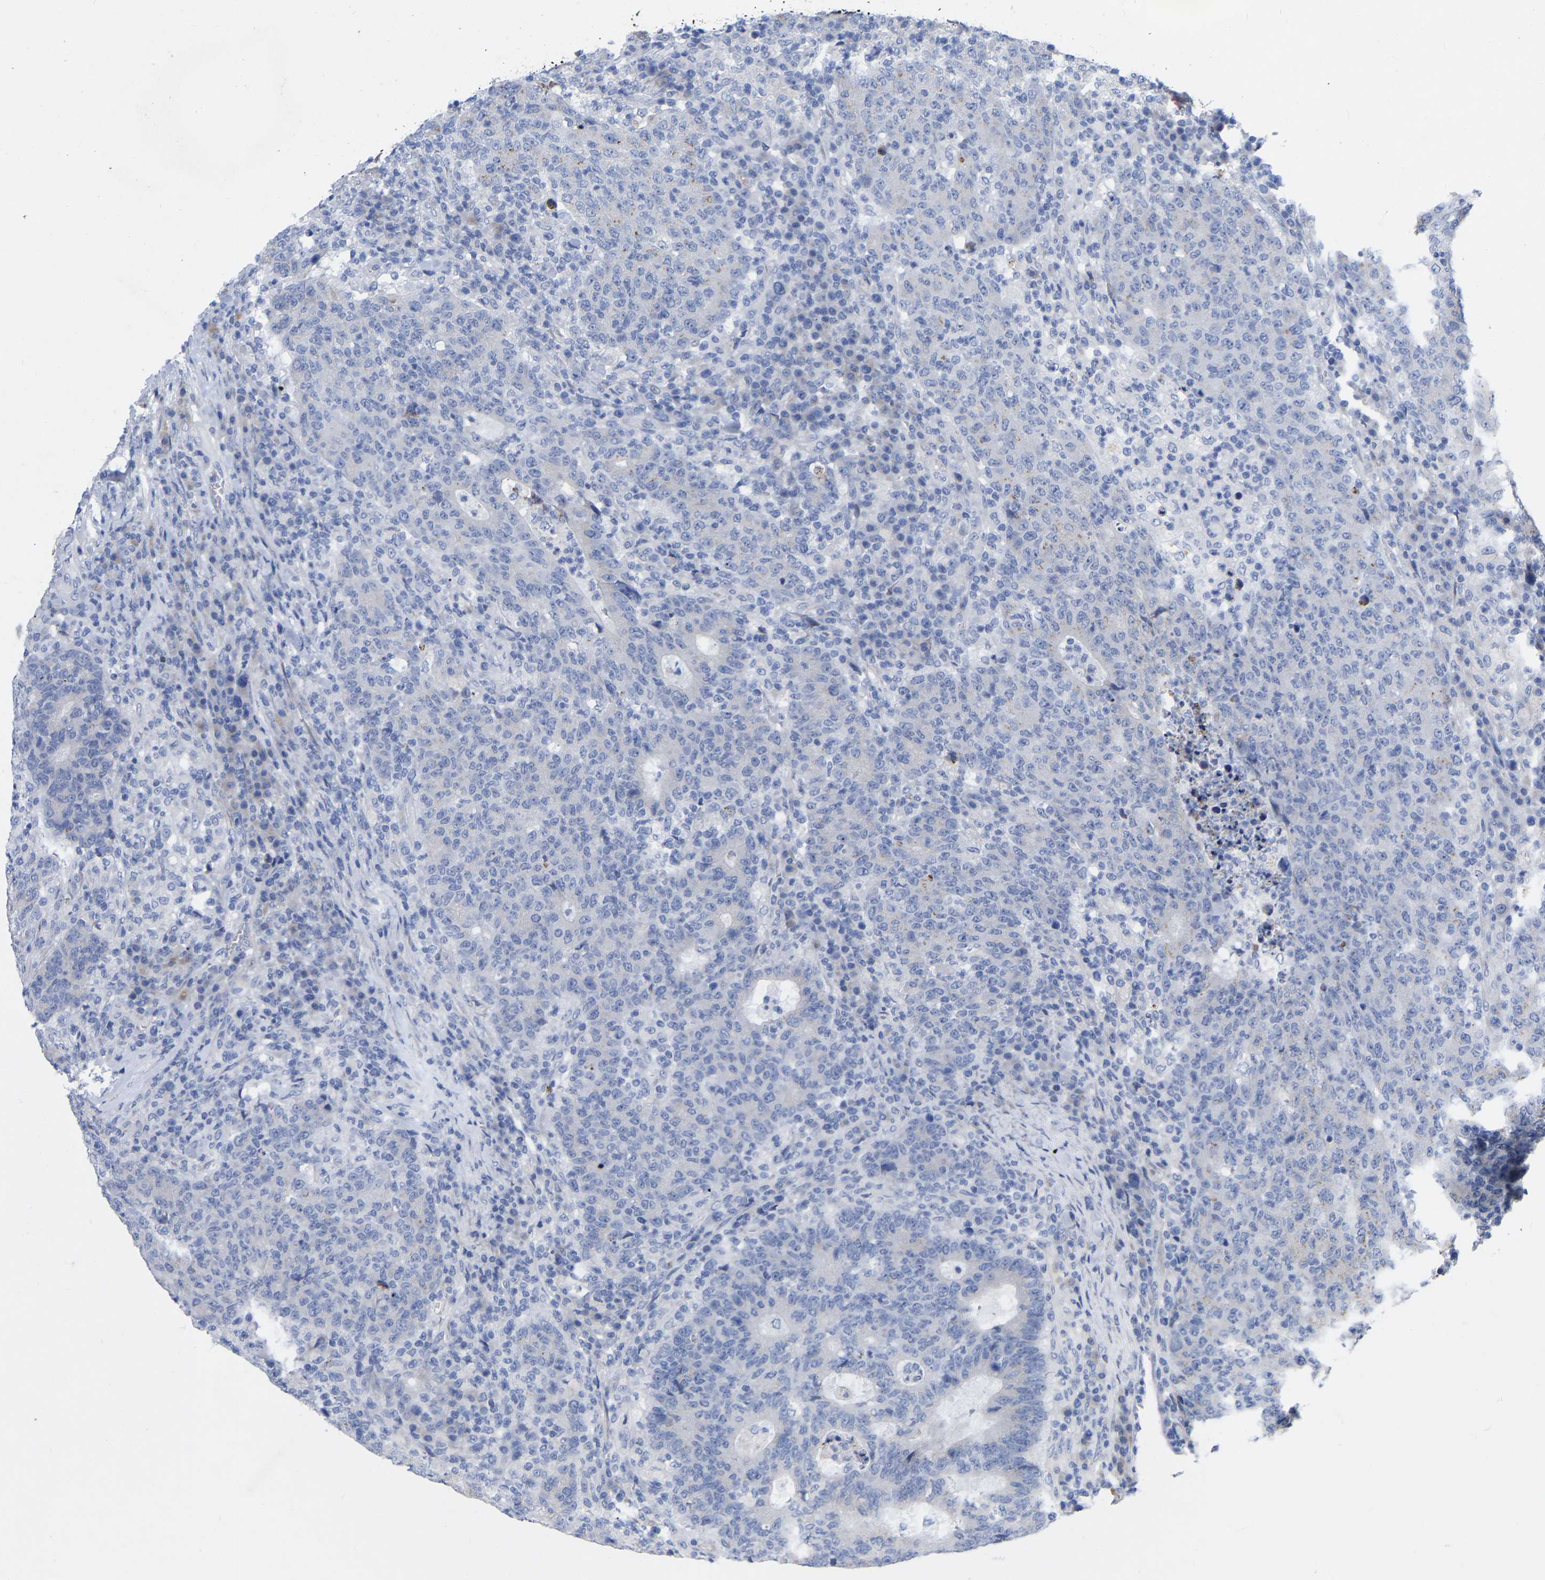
{"staining": {"intensity": "negative", "quantity": "none", "location": "none"}, "tissue": "colorectal cancer", "cell_type": "Tumor cells", "image_type": "cancer", "snomed": [{"axis": "morphology", "description": "Adenocarcinoma, NOS"}, {"axis": "topography", "description": "Colon"}], "caption": "An IHC photomicrograph of colorectal adenocarcinoma is shown. There is no staining in tumor cells of colorectal adenocarcinoma. (Immunohistochemistry, brightfield microscopy, high magnification).", "gene": "STRIP2", "patient": {"sex": "female", "age": 75}}